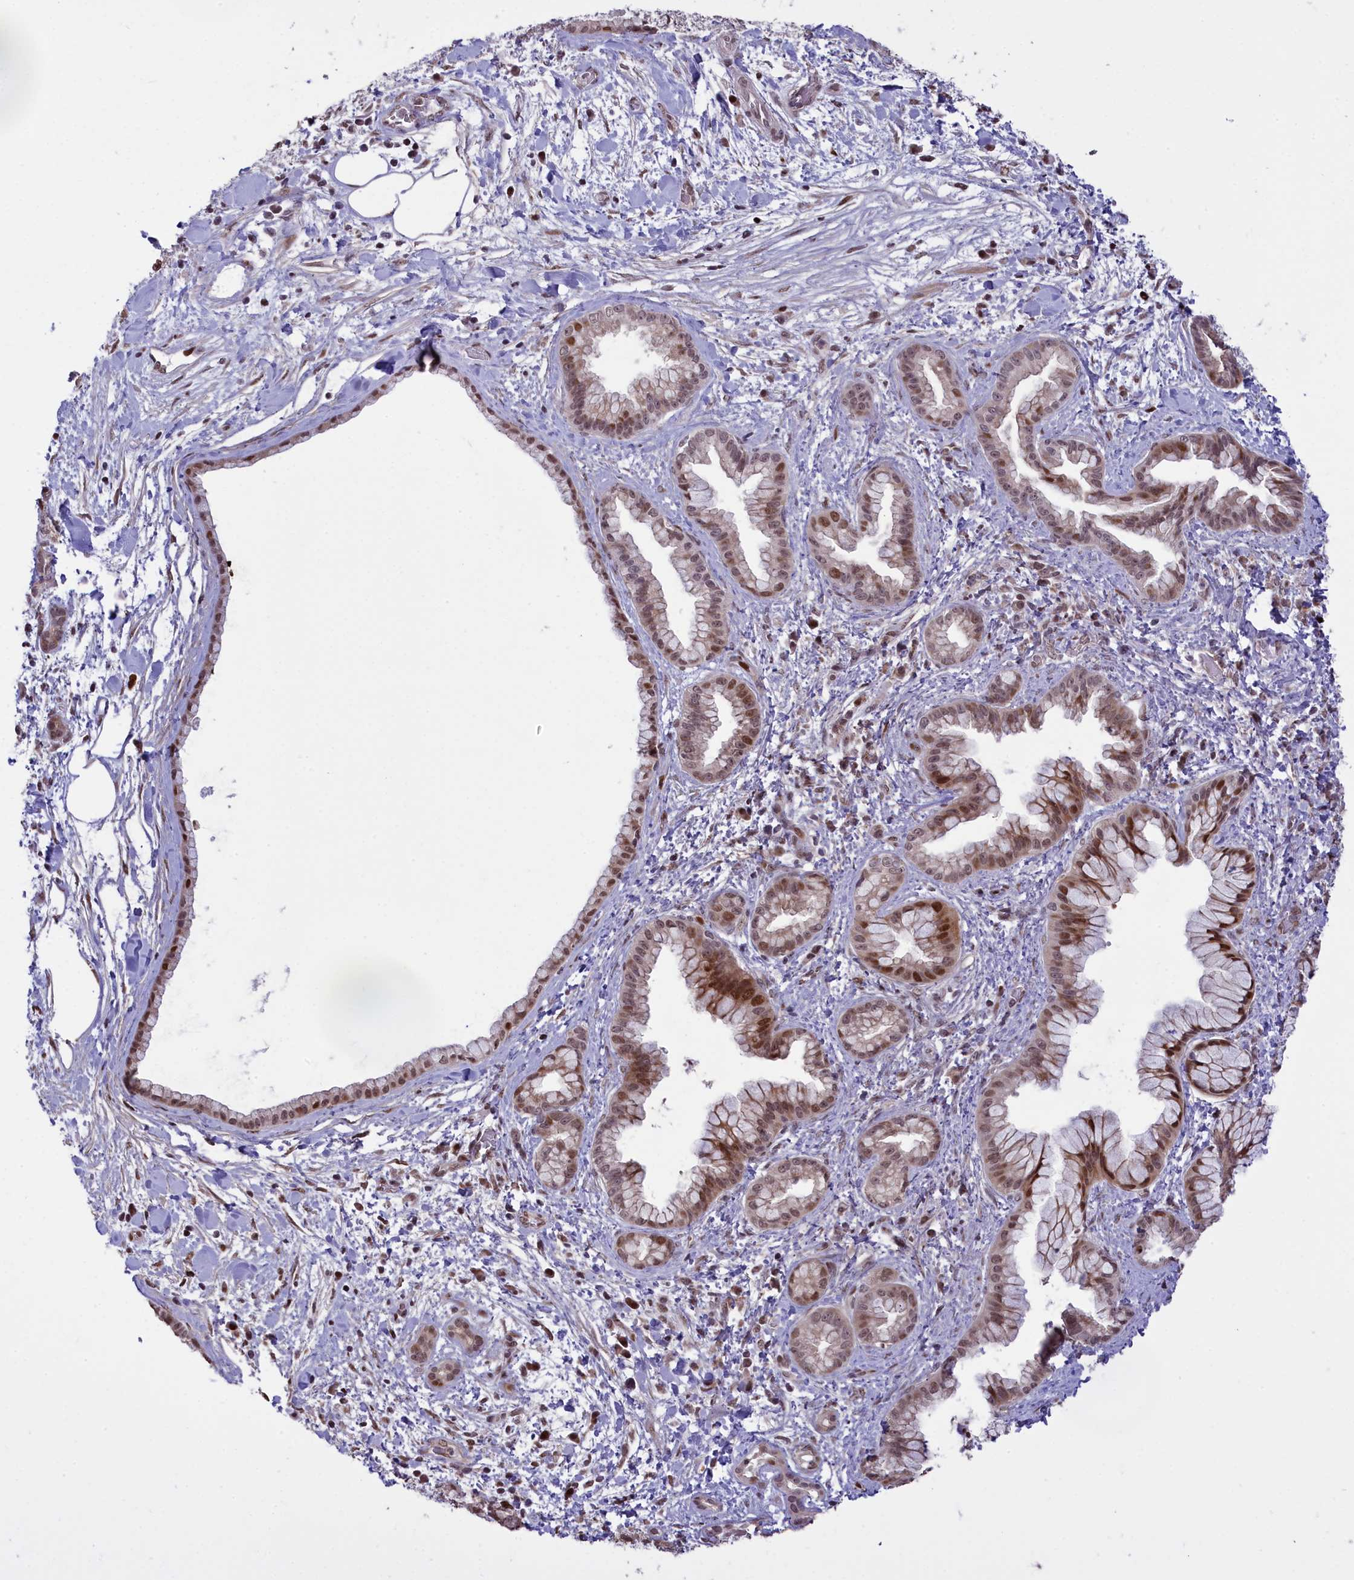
{"staining": {"intensity": "moderate", "quantity": ">75%", "location": "nuclear"}, "tissue": "pancreatic cancer", "cell_type": "Tumor cells", "image_type": "cancer", "snomed": [{"axis": "morphology", "description": "Adenocarcinoma, NOS"}, {"axis": "topography", "description": "Pancreas"}], "caption": "An IHC micrograph of tumor tissue is shown. Protein staining in brown shows moderate nuclear positivity in pancreatic adenocarcinoma within tumor cells. The staining is performed using DAB brown chromogen to label protein expression. The nuclei are counter-stained blue using hematoxylin.", "gene": "RELB", "patient": {"sex": "female", "age": 78}}